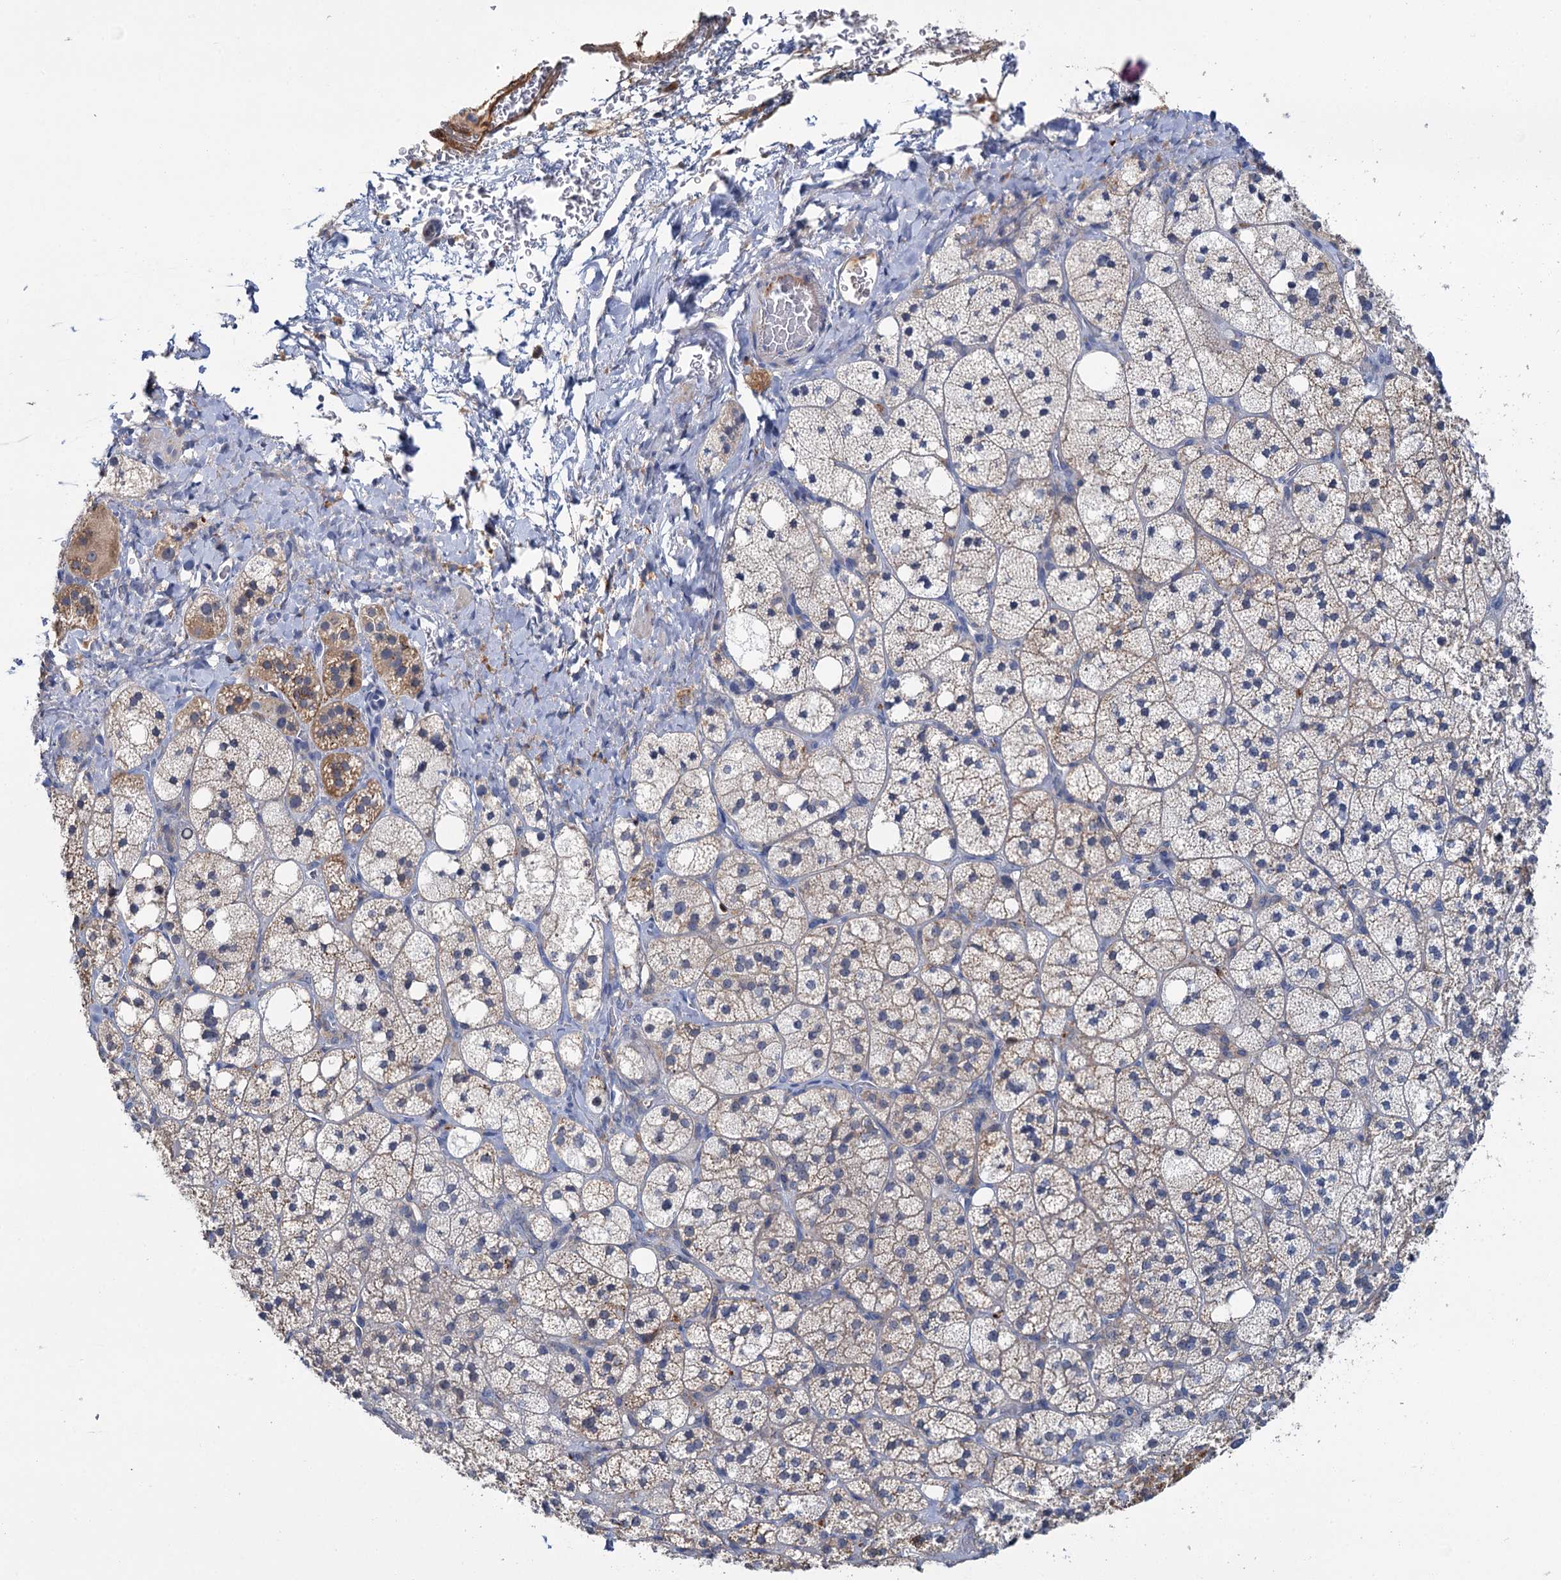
{"staining": {"intensity": "moderate", "quantity": "<25%", "location": "cytoplasmic/membranous"}, "tissue": "adrenal gland", "cell_type": "Glandular cells", "image_type": "normal", "snomed": [{"axis": "morphology", "description": "Normal tissue, NOS"}, {"axis": "topography", "description": "Adrenal gland"}], "caption": "The micrograph shows immunohistochemical staining of unremarkable adrenal gland. There is moderate cytoplasmic/membranous staining is seen in about <25% of glandular cells.", "gene": "FGFR2", "patient": {"sex": "male", "age": 61}}